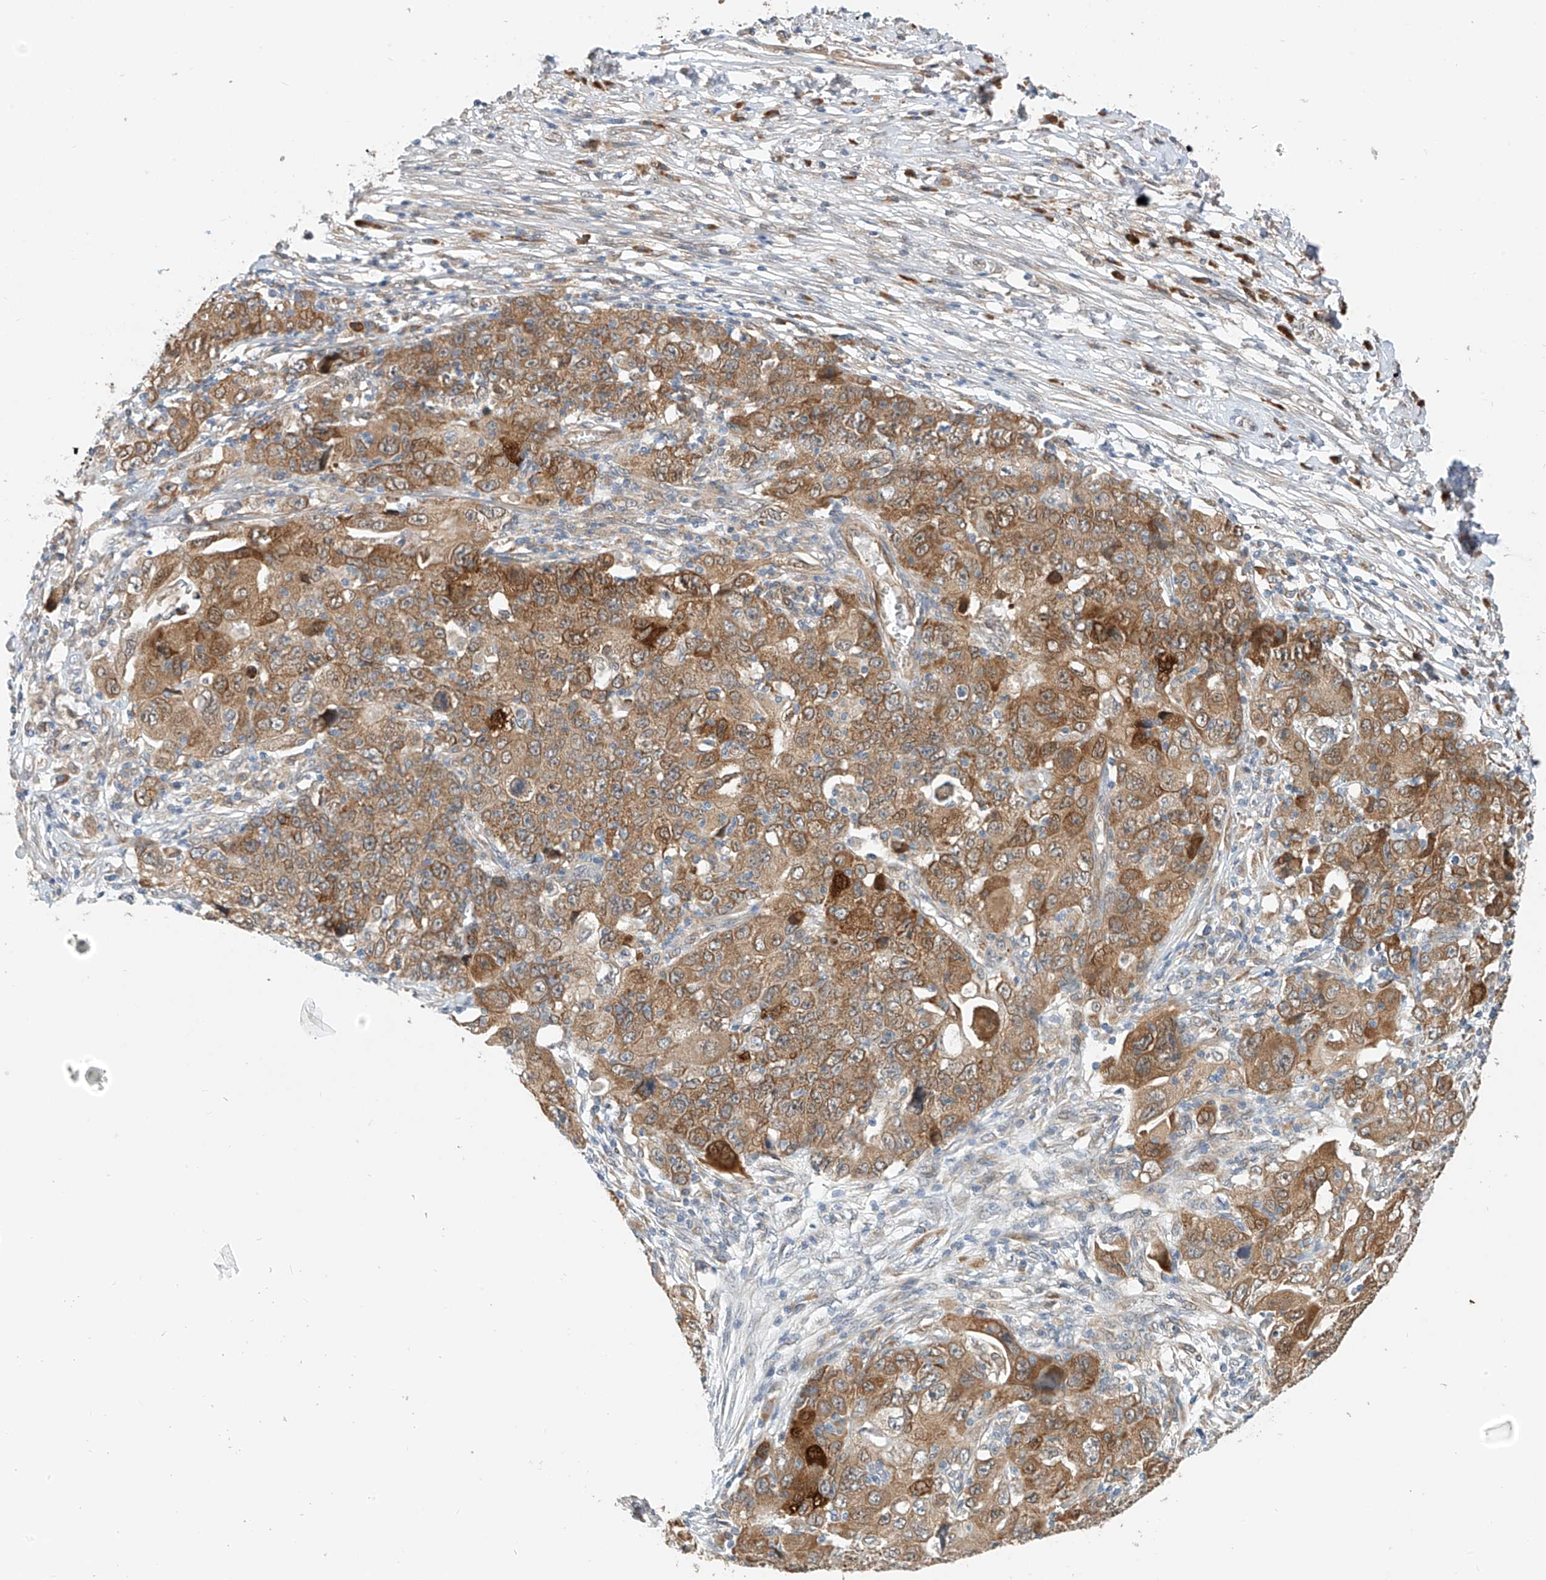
{"staining": {"intensity": "moderate", "quantity": ">75%", "location": "cytoplasmic/membranous"}, "tissue": "ovarian cancer", "cell_type": "Tumor cells", "image_type": "cancer", "snomed": [{"axis": "morphology", "description": "Carcinoma, endometroid"}, {"axis": "topography", "description": "Ovary"}], "caption": "Protein staining exhibits moderate cytoplasmic/membranous positivity in approximately >75% of tumor cells in ovarian cancer (endometroid carcinoma).", "gene": "PPA2", "patient": {"sex": "female", "age": 42}}